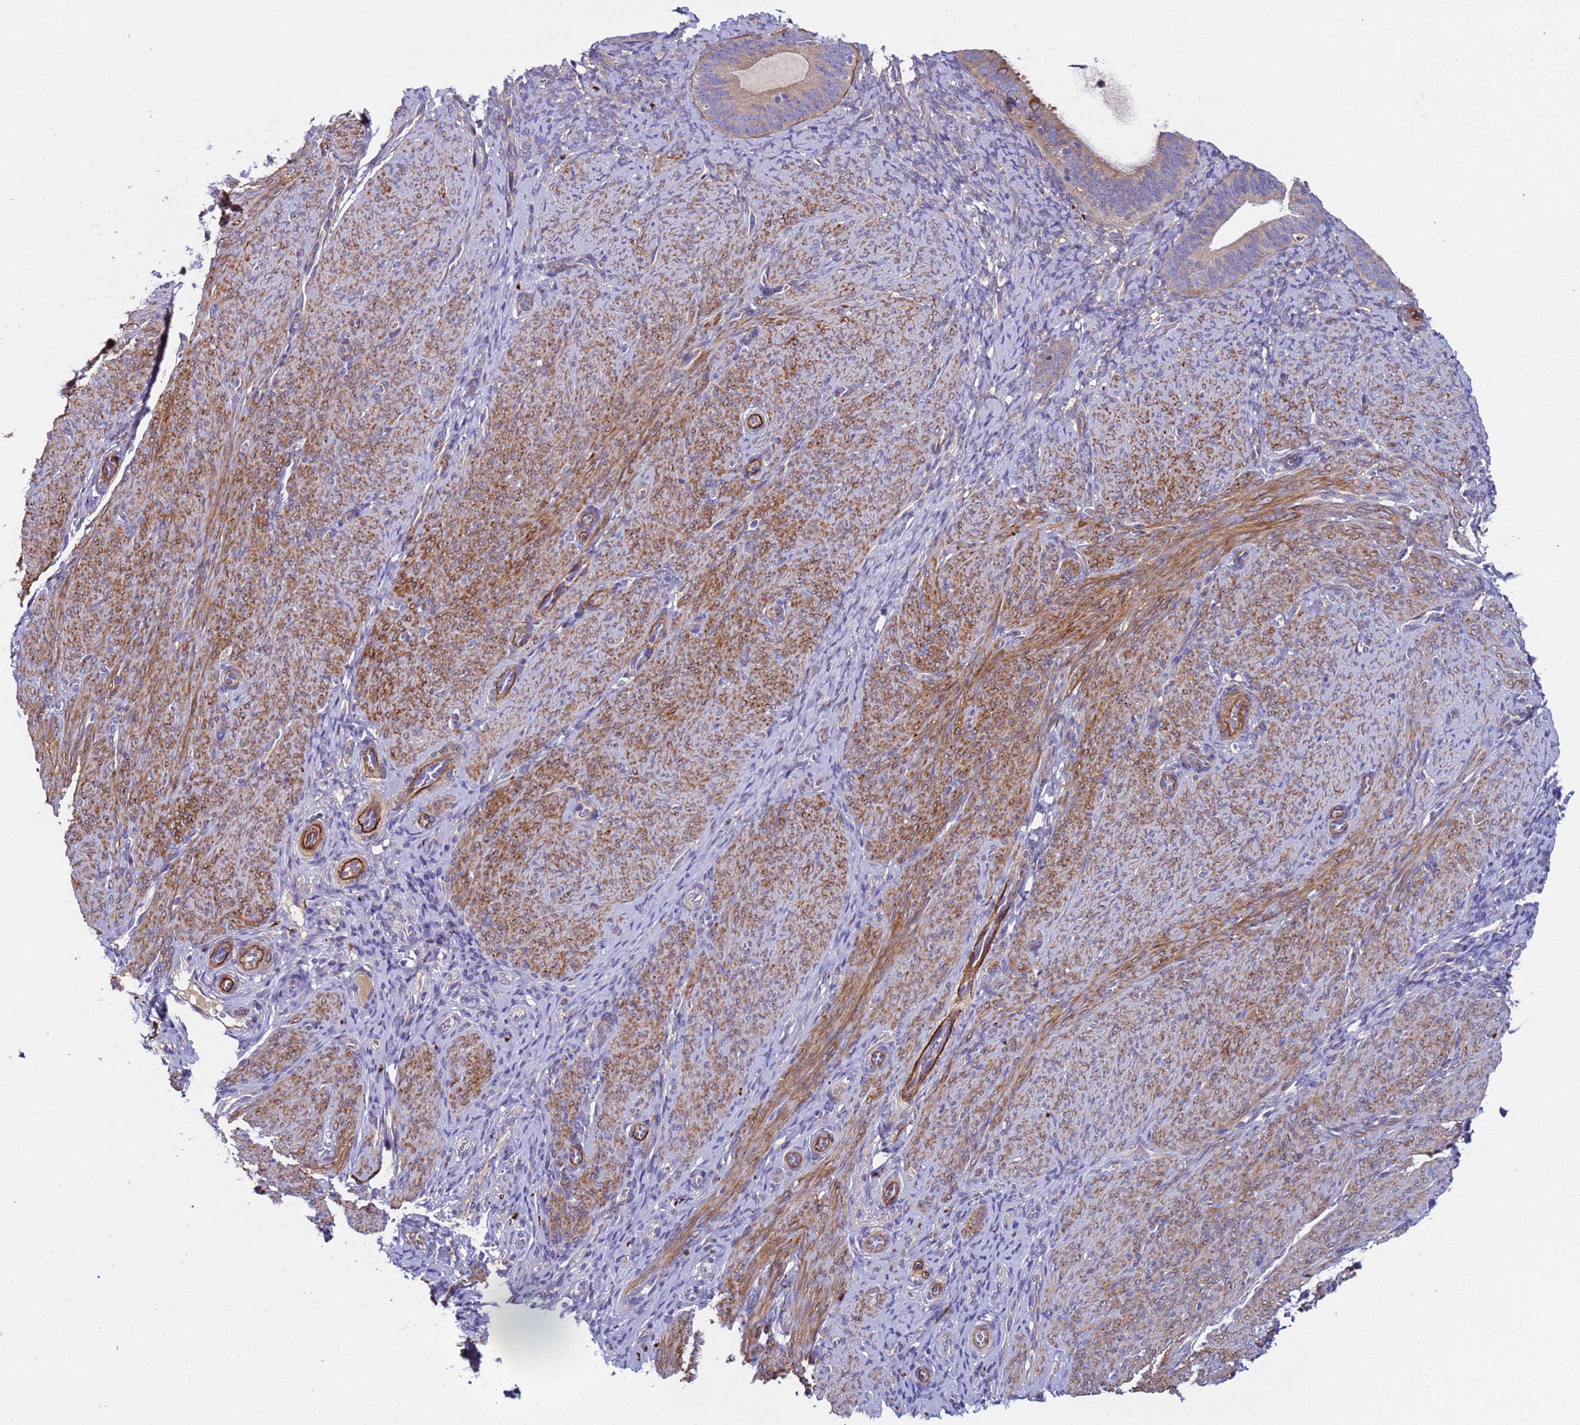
{"staining": {"intensity": "negative", "quantity": "none", "location": "none"}, "tissue": "endometrium", "cell_type": "Cells in endometrial stroma", "image_type": "normal", "snomed": [{"axis": "morphology", "description": "Normal tissue, NOS"}, {"axis": "topography", "description": "Endometrium"}], "caption": "High power microscopy image of an immunohistochemistry histopathology image of benign endometrium, revealing no significant expression in cells in endometrial stroma. Brightfield microscopy of immunohistochemistry (IHC) stained with DAB (3,3'-diaminobenzidine) (brown) and hematoxylin (blue), captured at high magnification.", "gene": "PAQR7", "patient": {"sex": "female", "age": 65}}